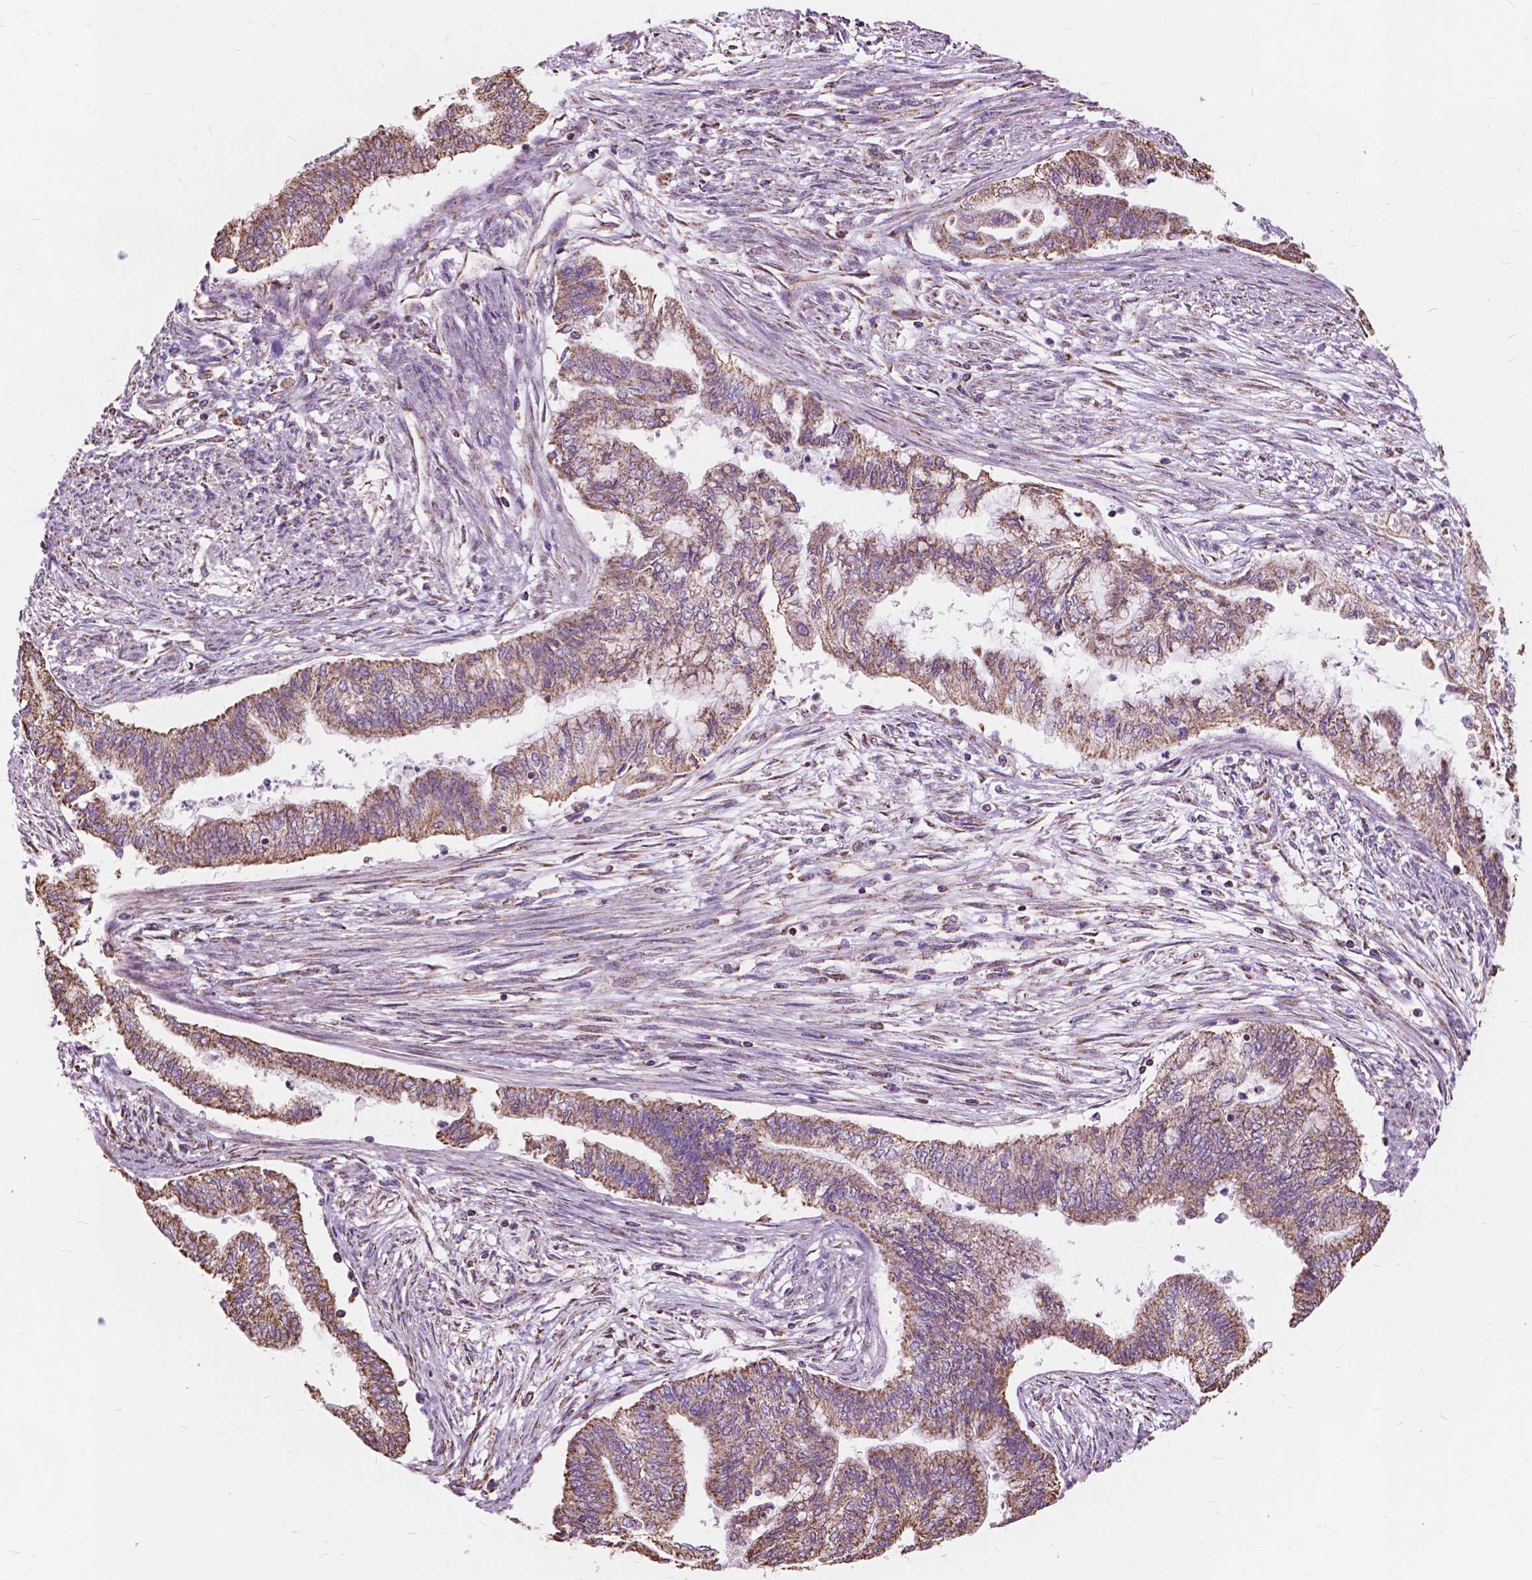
{"staining": {"intensity": "moderate", "quantity": ">75%", "location": "cytoplasmic/membranous"}, "tissue": "endometrial cancer", "cell_type": "Tumor cells", "image_type": "cancer", "snomed": [{"axis": "morphology", "description": "Adenocarcinoma, NOS"}, {"axis": "topography", "description": "Endometrium"}], "caption": "About >75% of tumor cells in endometrial cancer show moderate cytoplasmic/membranous protein positivity as visualized by brown immunohistochemical staining.", "gene": "SCOC", "patient": {"sex": "female", "age": 65}}